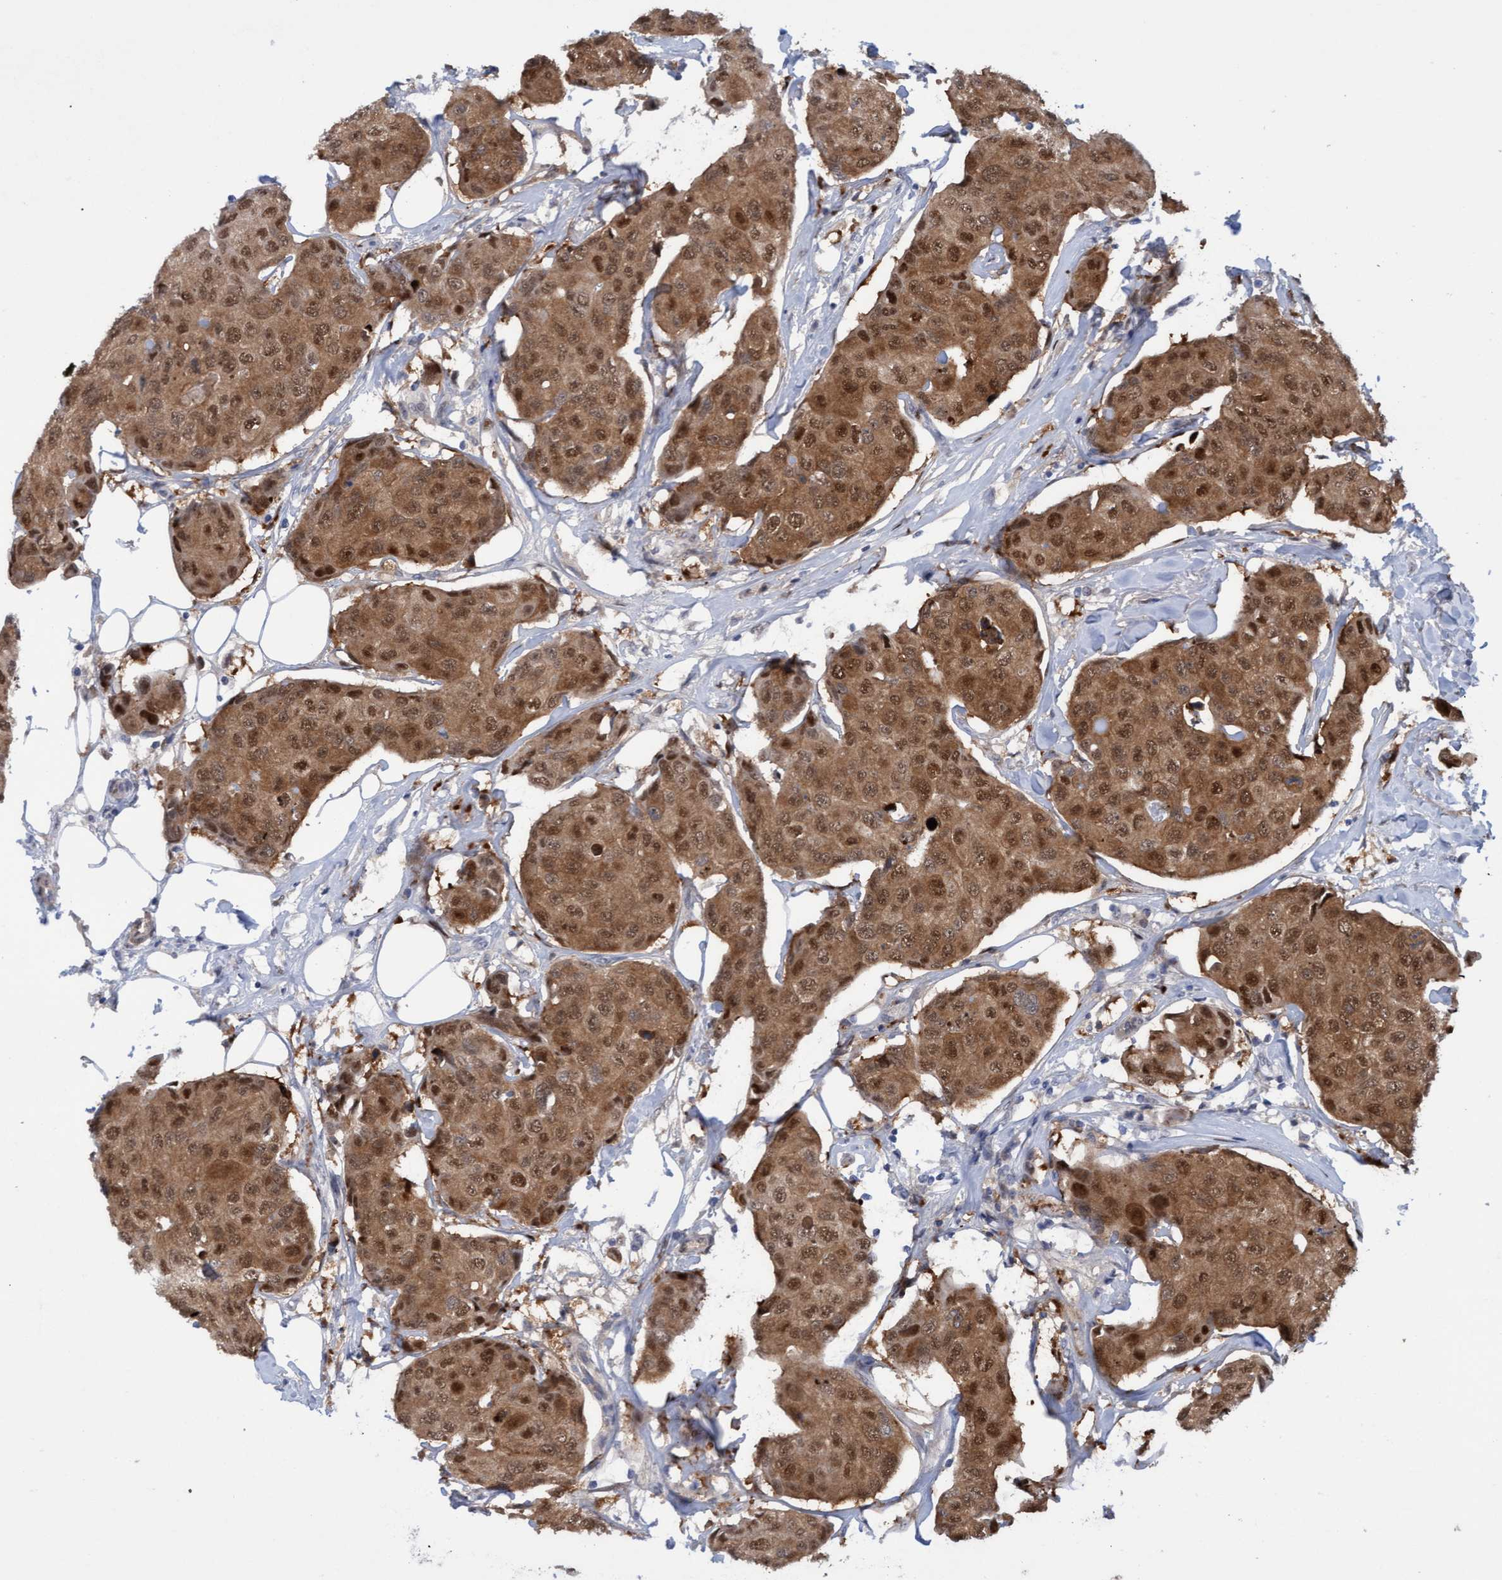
{"staining": {"intensity": "moderate", "quantity": ">75%", "location": "cytoplasmic/membranous,nuclear"}, "tissue": "breast cancer", "cell_type": "Tumor cells", "image_type": "cancer", "snomed": [{"axis": "morphology", "description": "Duct carcinoma"}, {"axis": "topography", "description": "Breast"}], "caption": "Protein staining of breast cancer tissue demonstrates moderate cytoplasmic/membranous and nuclear staining in approximately >75% of tumor cells. (DAB IHC, brown staining for protein, blue staining for nuclei).", "gene": "PINX1", "patient": {"sex": "female", "age": 80}}